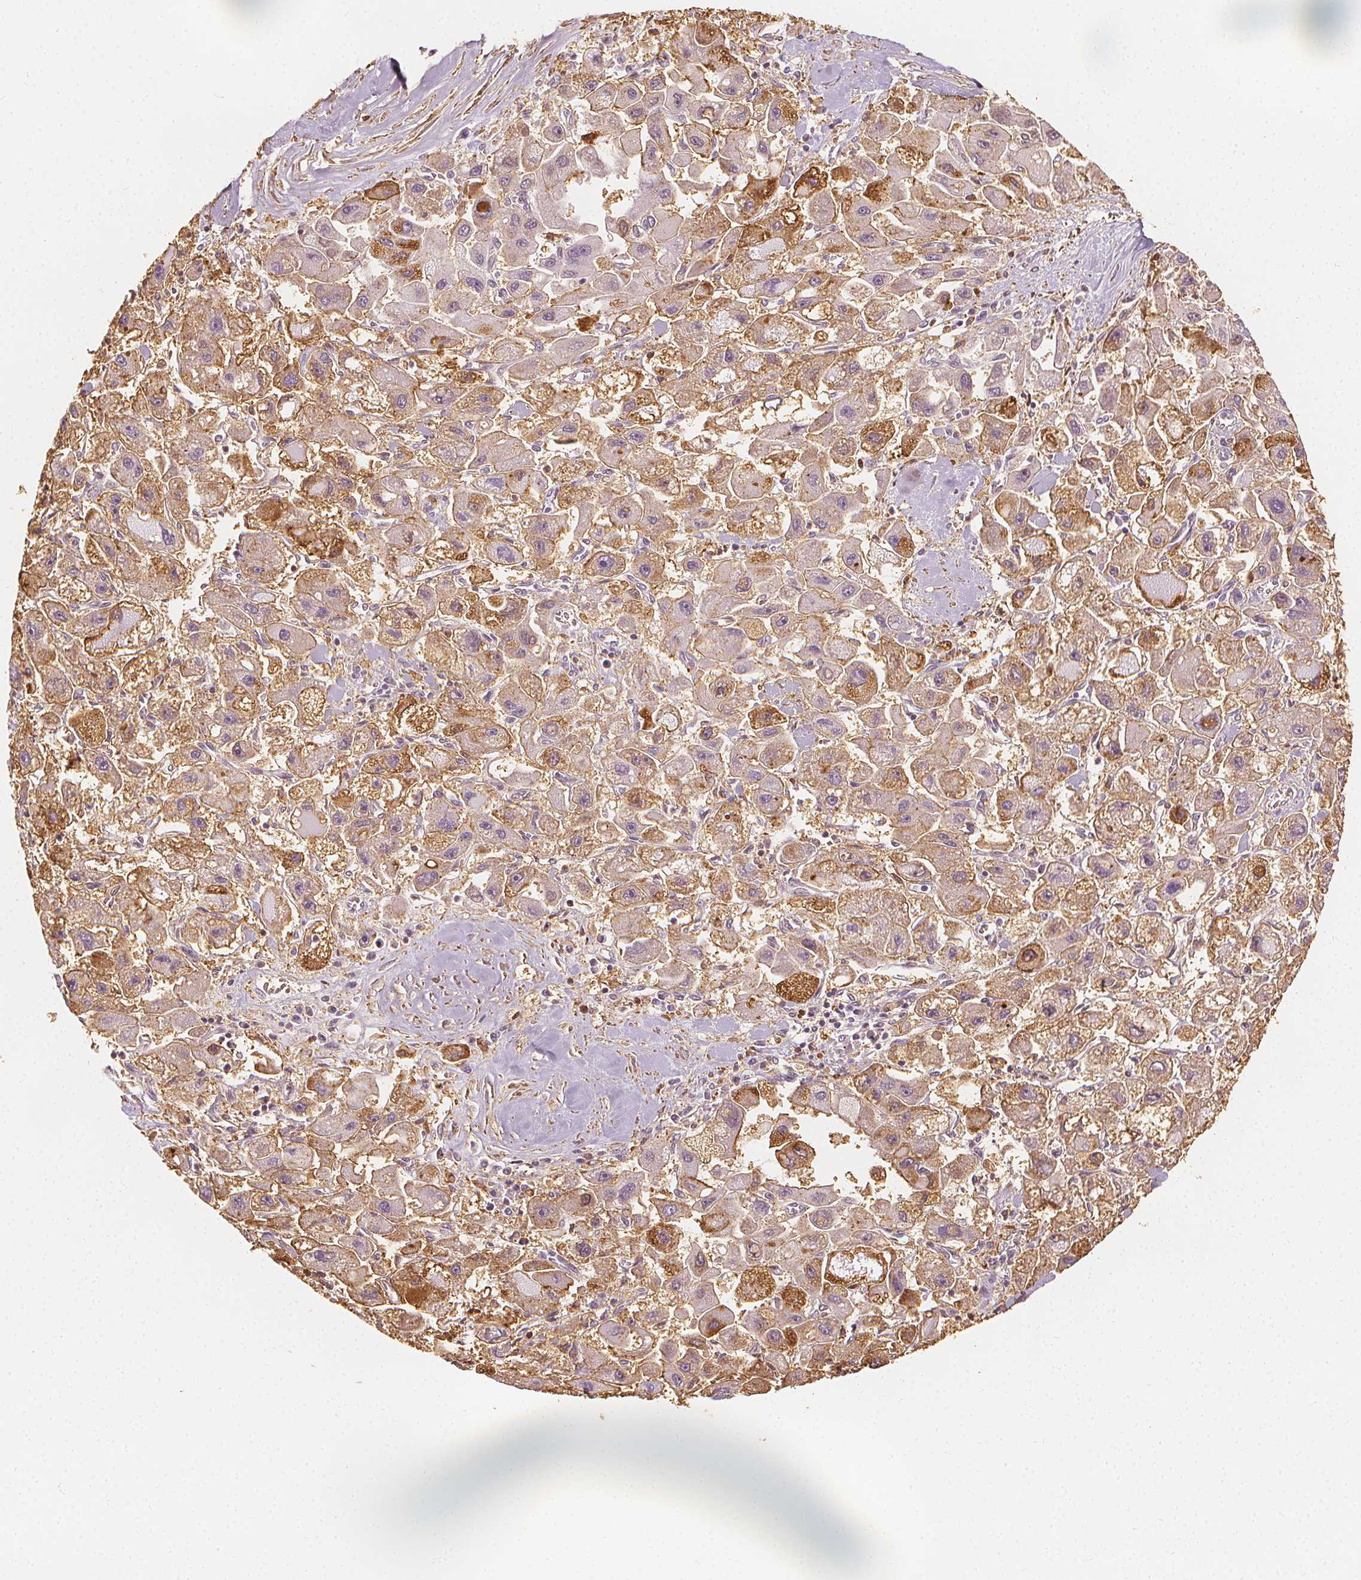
{"staining": {"intensity": "moderate", "quantity": "25%-75%", "location": "cytoplasmic/membranous"}, "tissue": "liver cancer", "cell_type": "Tumor cells", "image_type": "cancer", "snomed": [{"axis": "morphology", "description": "Carcinoma, Hepatocellular, NOS"}, {"axis": "topography", "description": "Liver"}], "caption": "Immunohistochemistry staining of hepatocellular carcinoma (liver), which displays medium levels of moderate cytoplasmic/membranous staining in about 25%-75% of tumor cells indicating moderate cytoplasmic/membranous protein positivity. The staining was performed using DAB (3,3'-diaminobenzidine) (brown) for protein detection and nuclei were counterstained in hematoxylin (blue).", "gene": "ARHGAP26", "patient": {"sex": "male", "age": 24}}